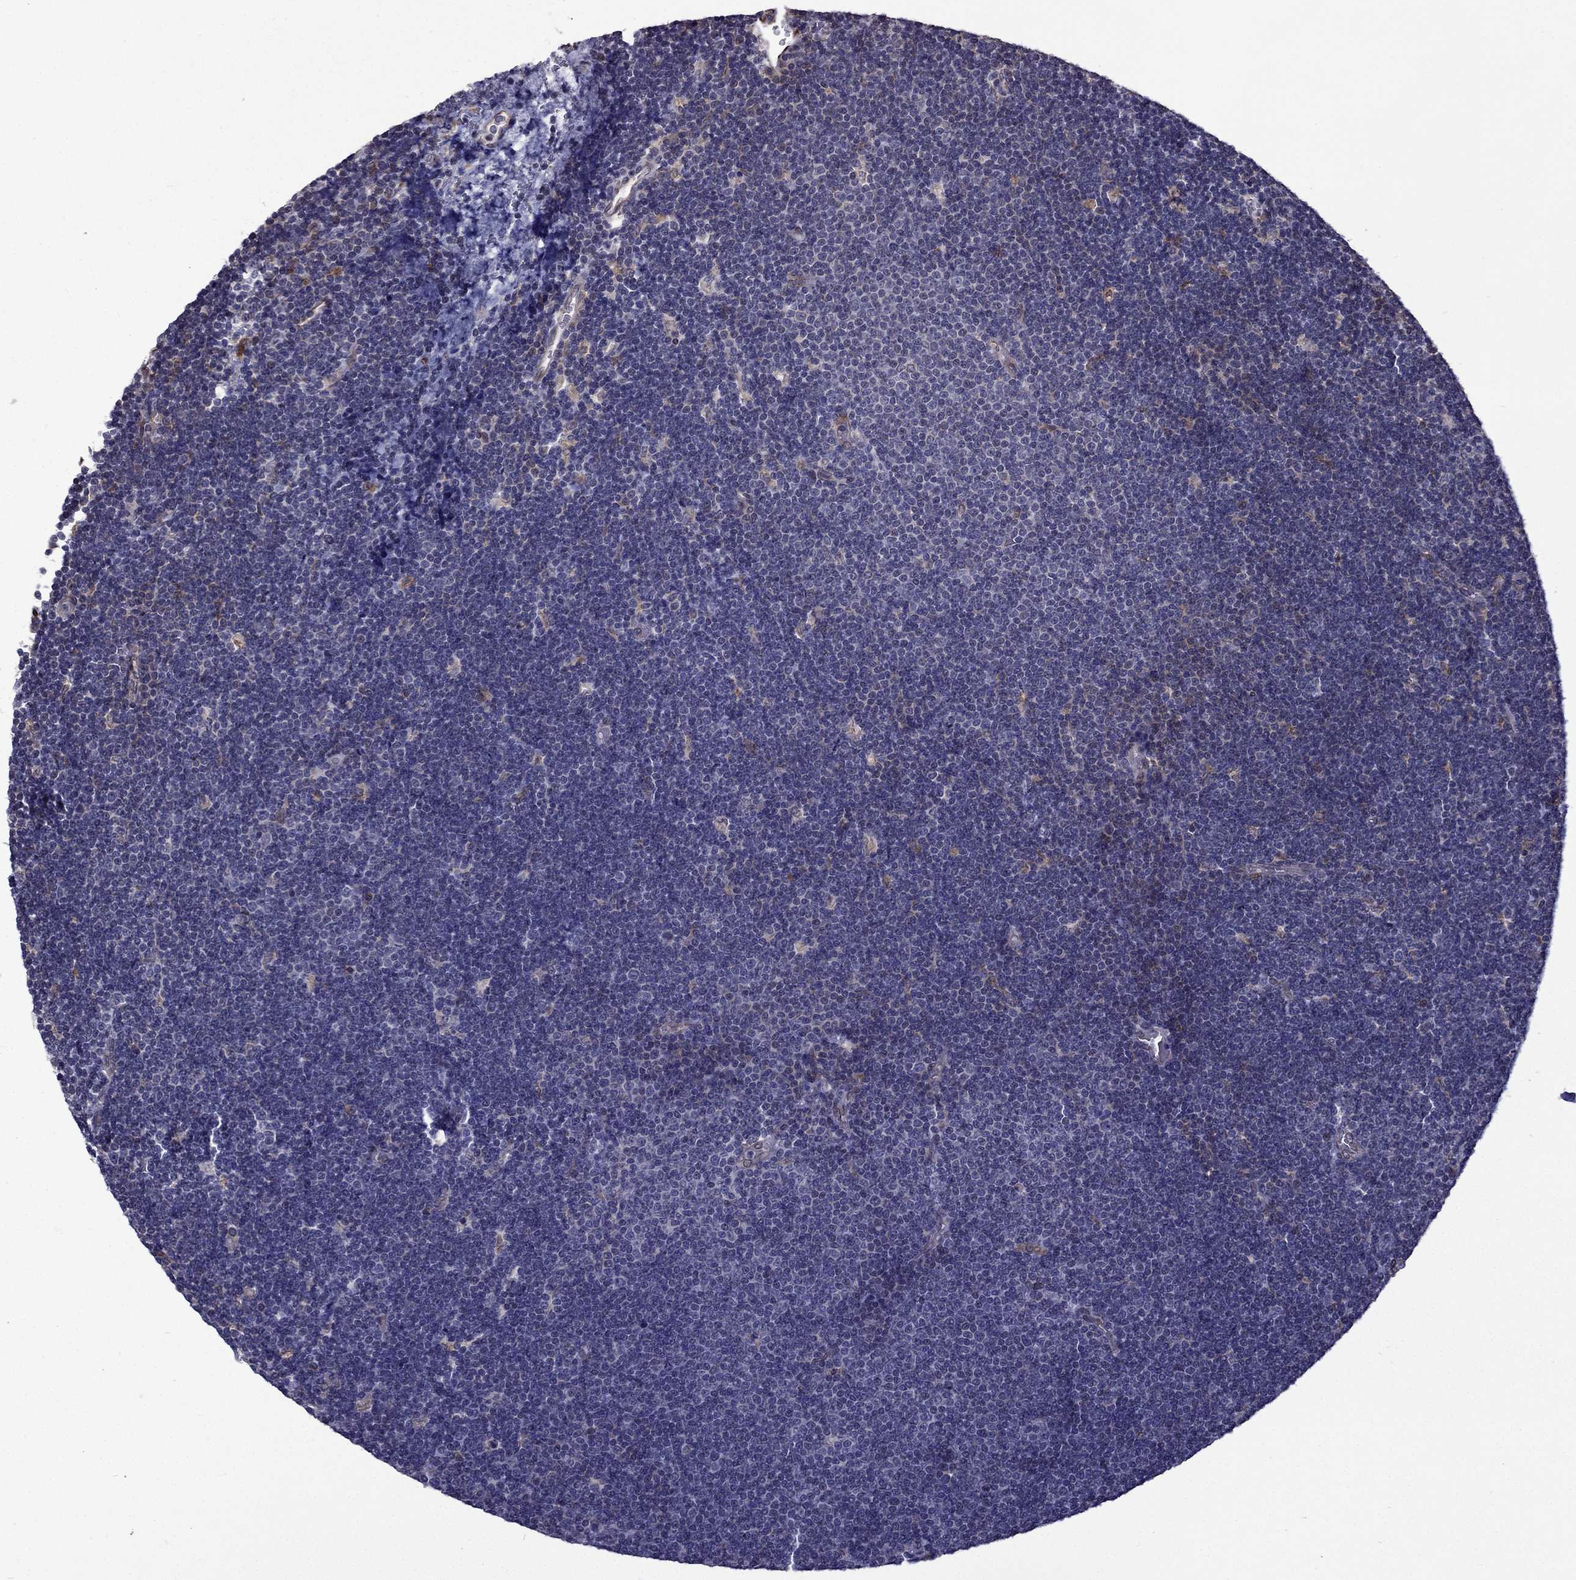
{"staining": {"intensity": "negative", "quantity": "none", "location": "none"}, "tissue": "lymphoma", "cell_type": "Tumor cells", "image_type": "cancer", "snomed": [{"axis": "morphology", "description": "Malignant lymphoma, non-Hodgkin's type, Low grade"}, {"axis": "topography", "description": "Brain"}], "caption": "Immunohistochemistry micrograph of lymphoma stained for a protein (brown), which demonstrates no positivity in tumor cells.", "gene": "IKBIP", "patient": {"sex": "female", "age": 66}}